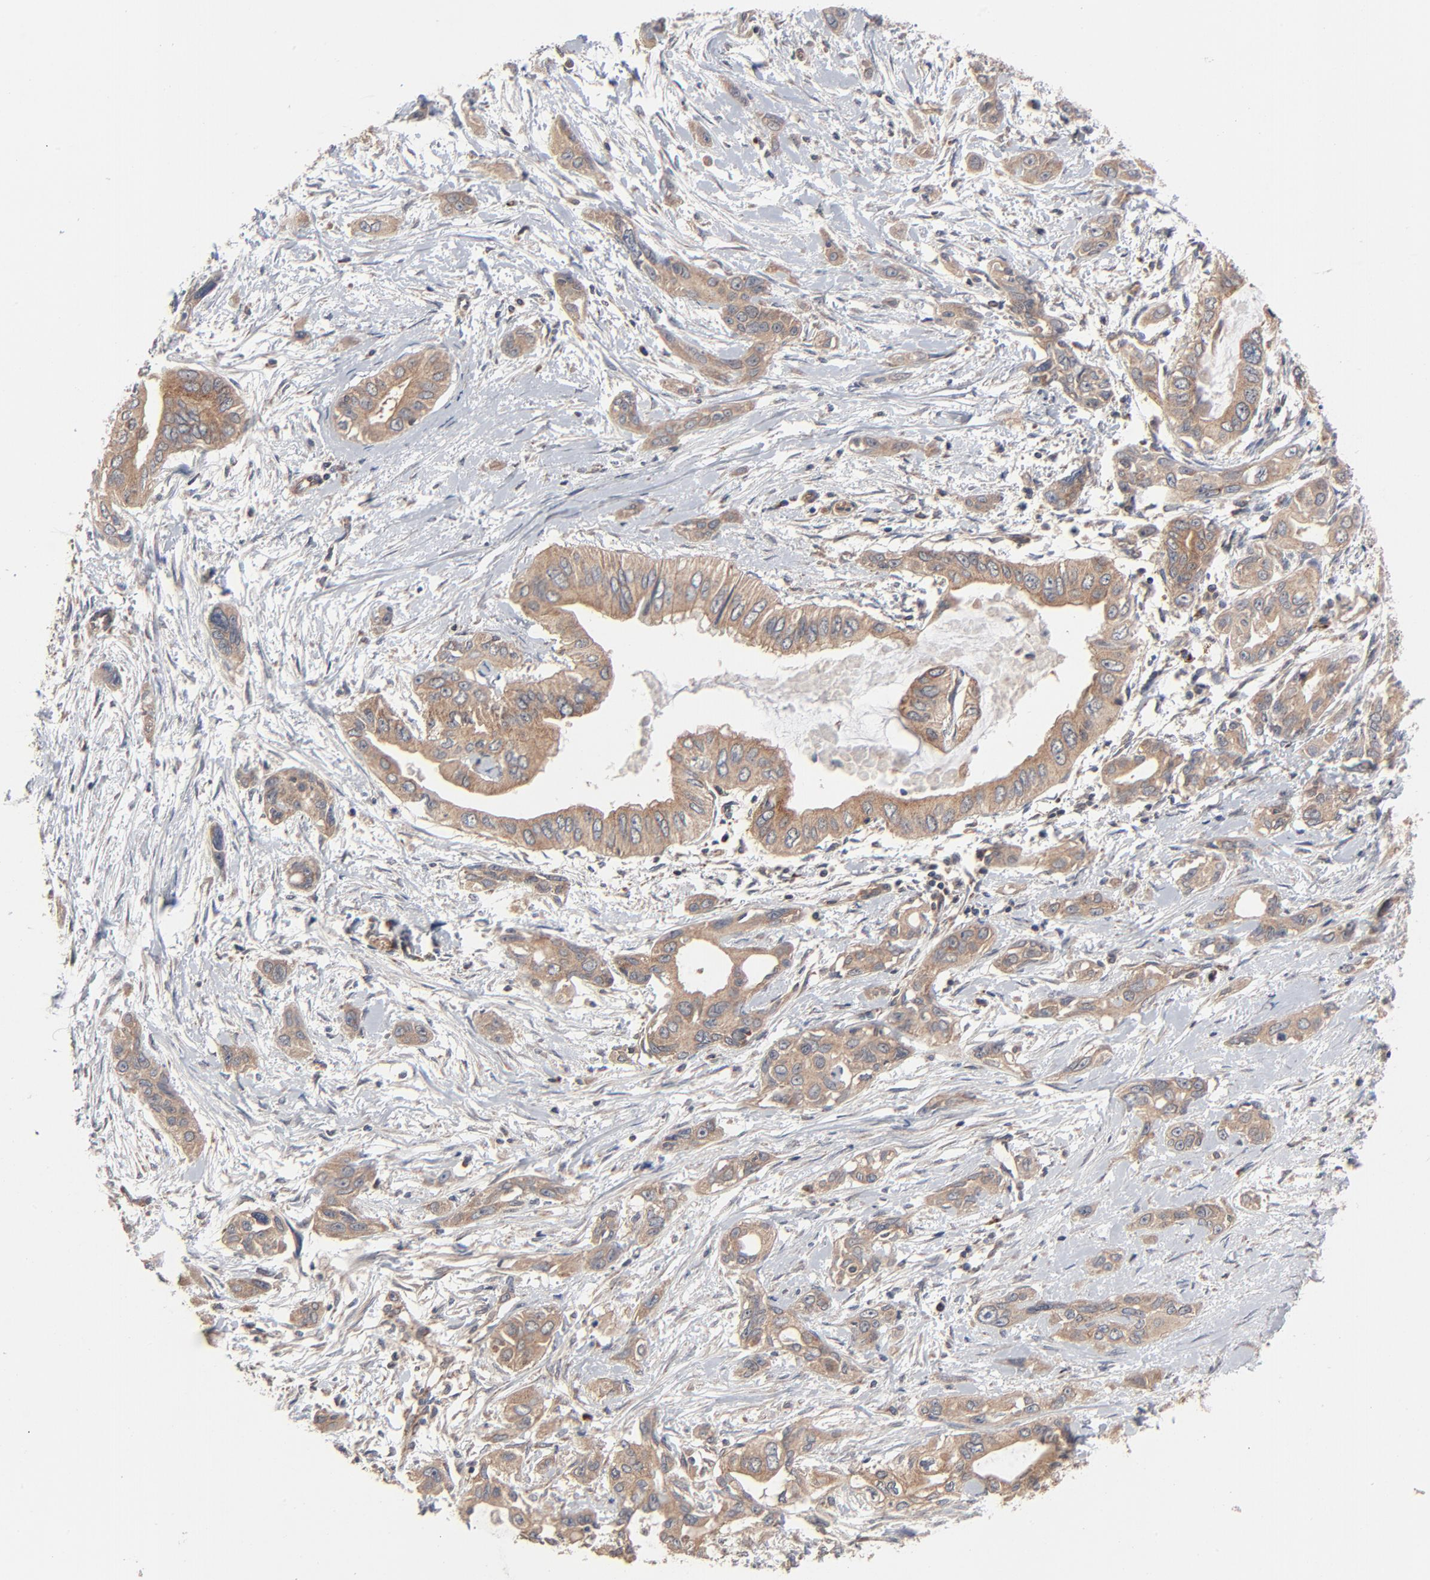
{"staining": {"intensity": "moderate", "quantity": ">75%", "location": "cytoplasmic/membranous"}, "tissue": "pancreatic cancer", "cell_type": "Tumor cells", "image_type": "cancer", "snomed": [{"axis": "morphology", "description": "Adenocarcinoma, NOS"}, {"axis": "topography", "description": "Pancreas"}], "caption": "An immunohistochemistry (IHC) image of neoplastic tissue is shown. Protein staining in brown shows moderate cytoplasmic/membranous positivity in pancreatic cancer (adenocarcinoma) within tumor cells.", "gene": "ABLIM3", "patient": {"sex": "female", "age": 60}}